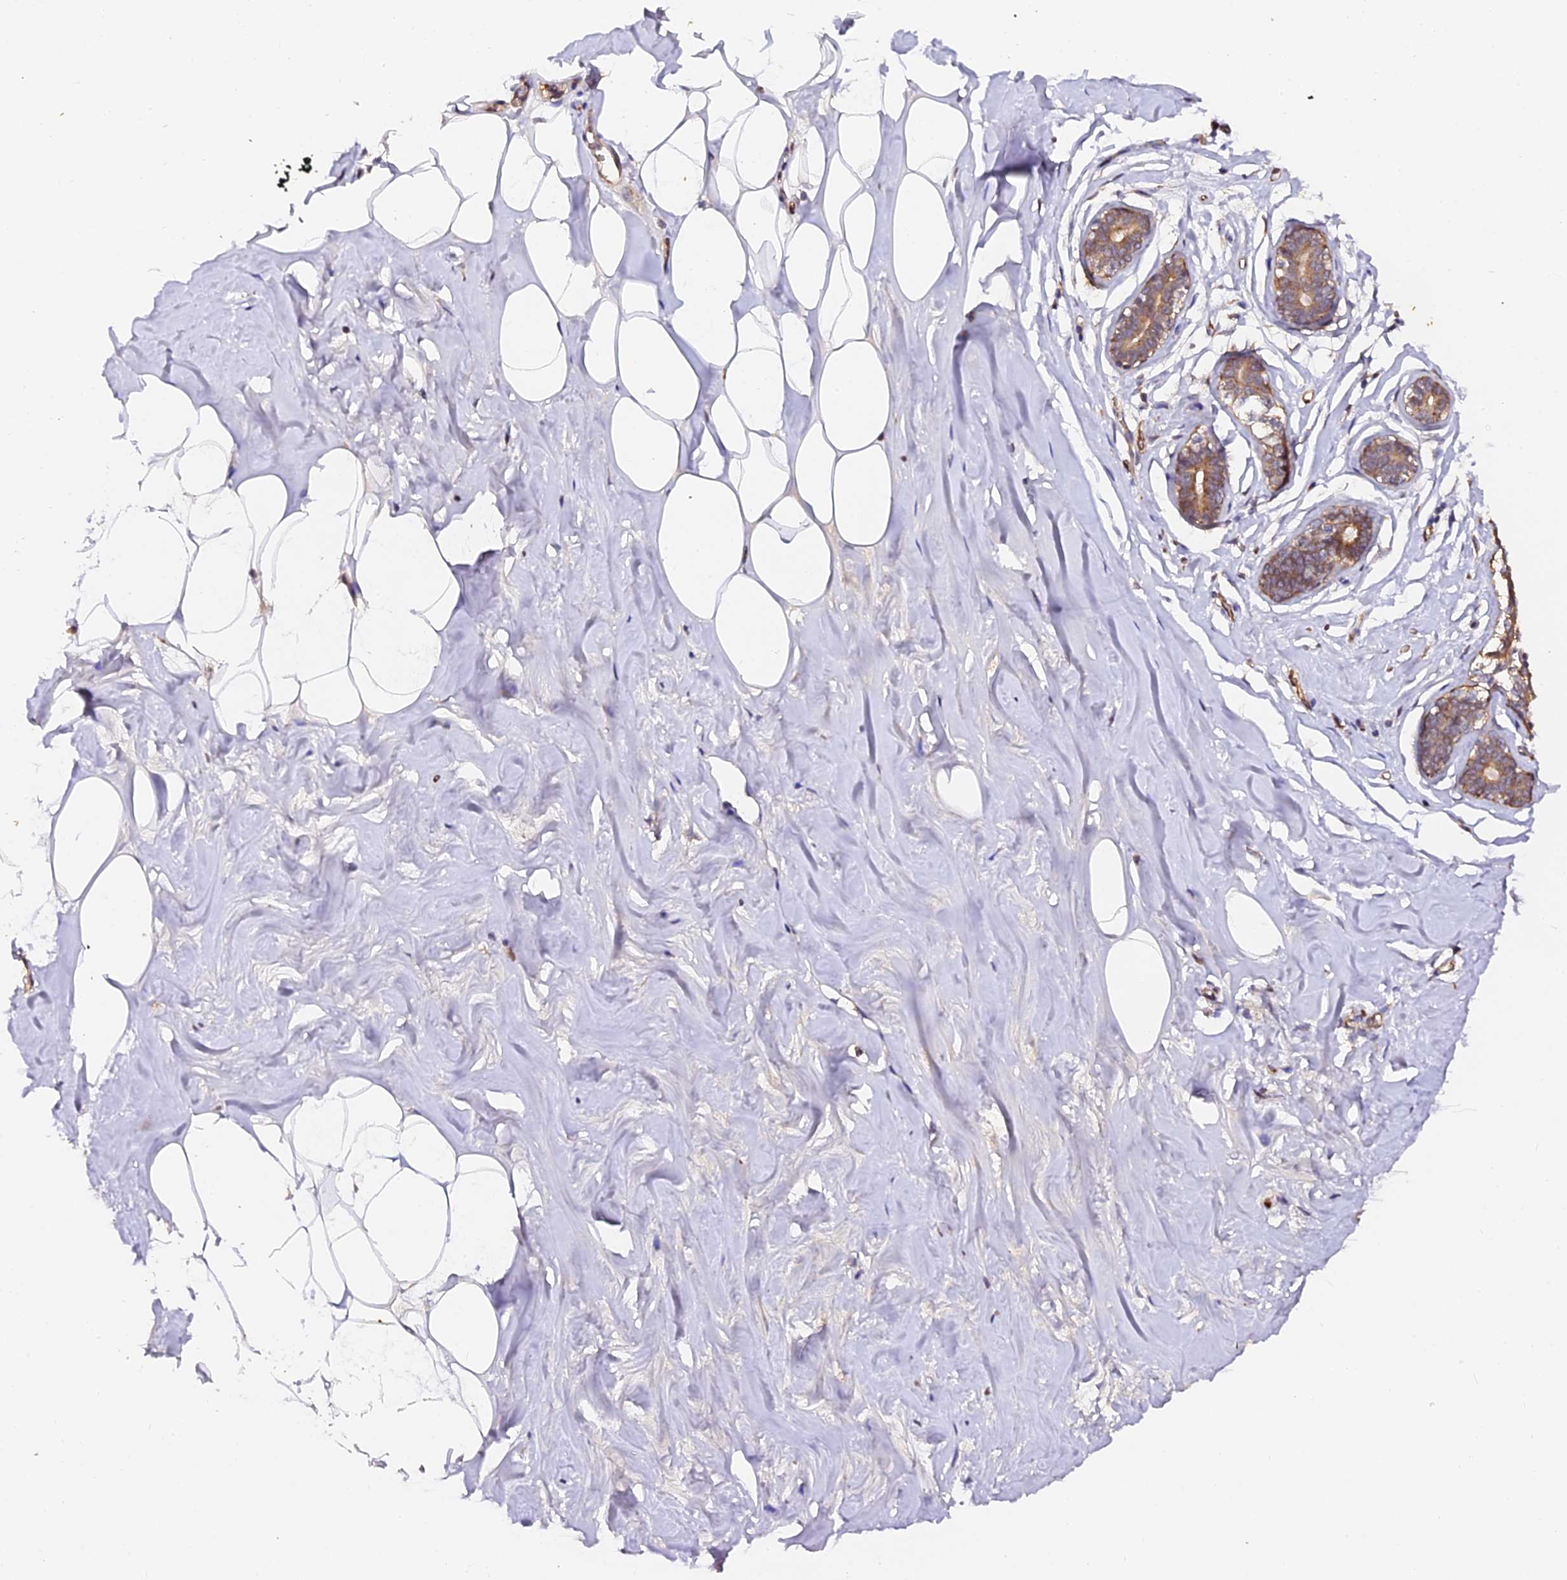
{"staining": {"intensity": "moderate", "quantity": ">75%", "location": "cytoplasmic/membranous"}, "tissue": "adipose tissue", "cell_type": "Adipocytes", "image_type": "normal", "snomed": [{"axis": "morphology", "description": "Normal tissue, NOS"}, {"axis": "morphology", "description": "Fibrosis, NOS"}, {"axis": "topography", "description": "Breast"}, {"axis": "topography", "description": "Adipose tissue"}], "caption": "Unremarkable adipose tissue shows moderate cytoplasmic/membranous positivity in about >75% of adipocytes, visualized by immunohistochemistry. Ihc stains the protein in brown and the nuclei are stained blue.", "gene": "TDO2", "patient": {"sex": "female", "age": 39}}